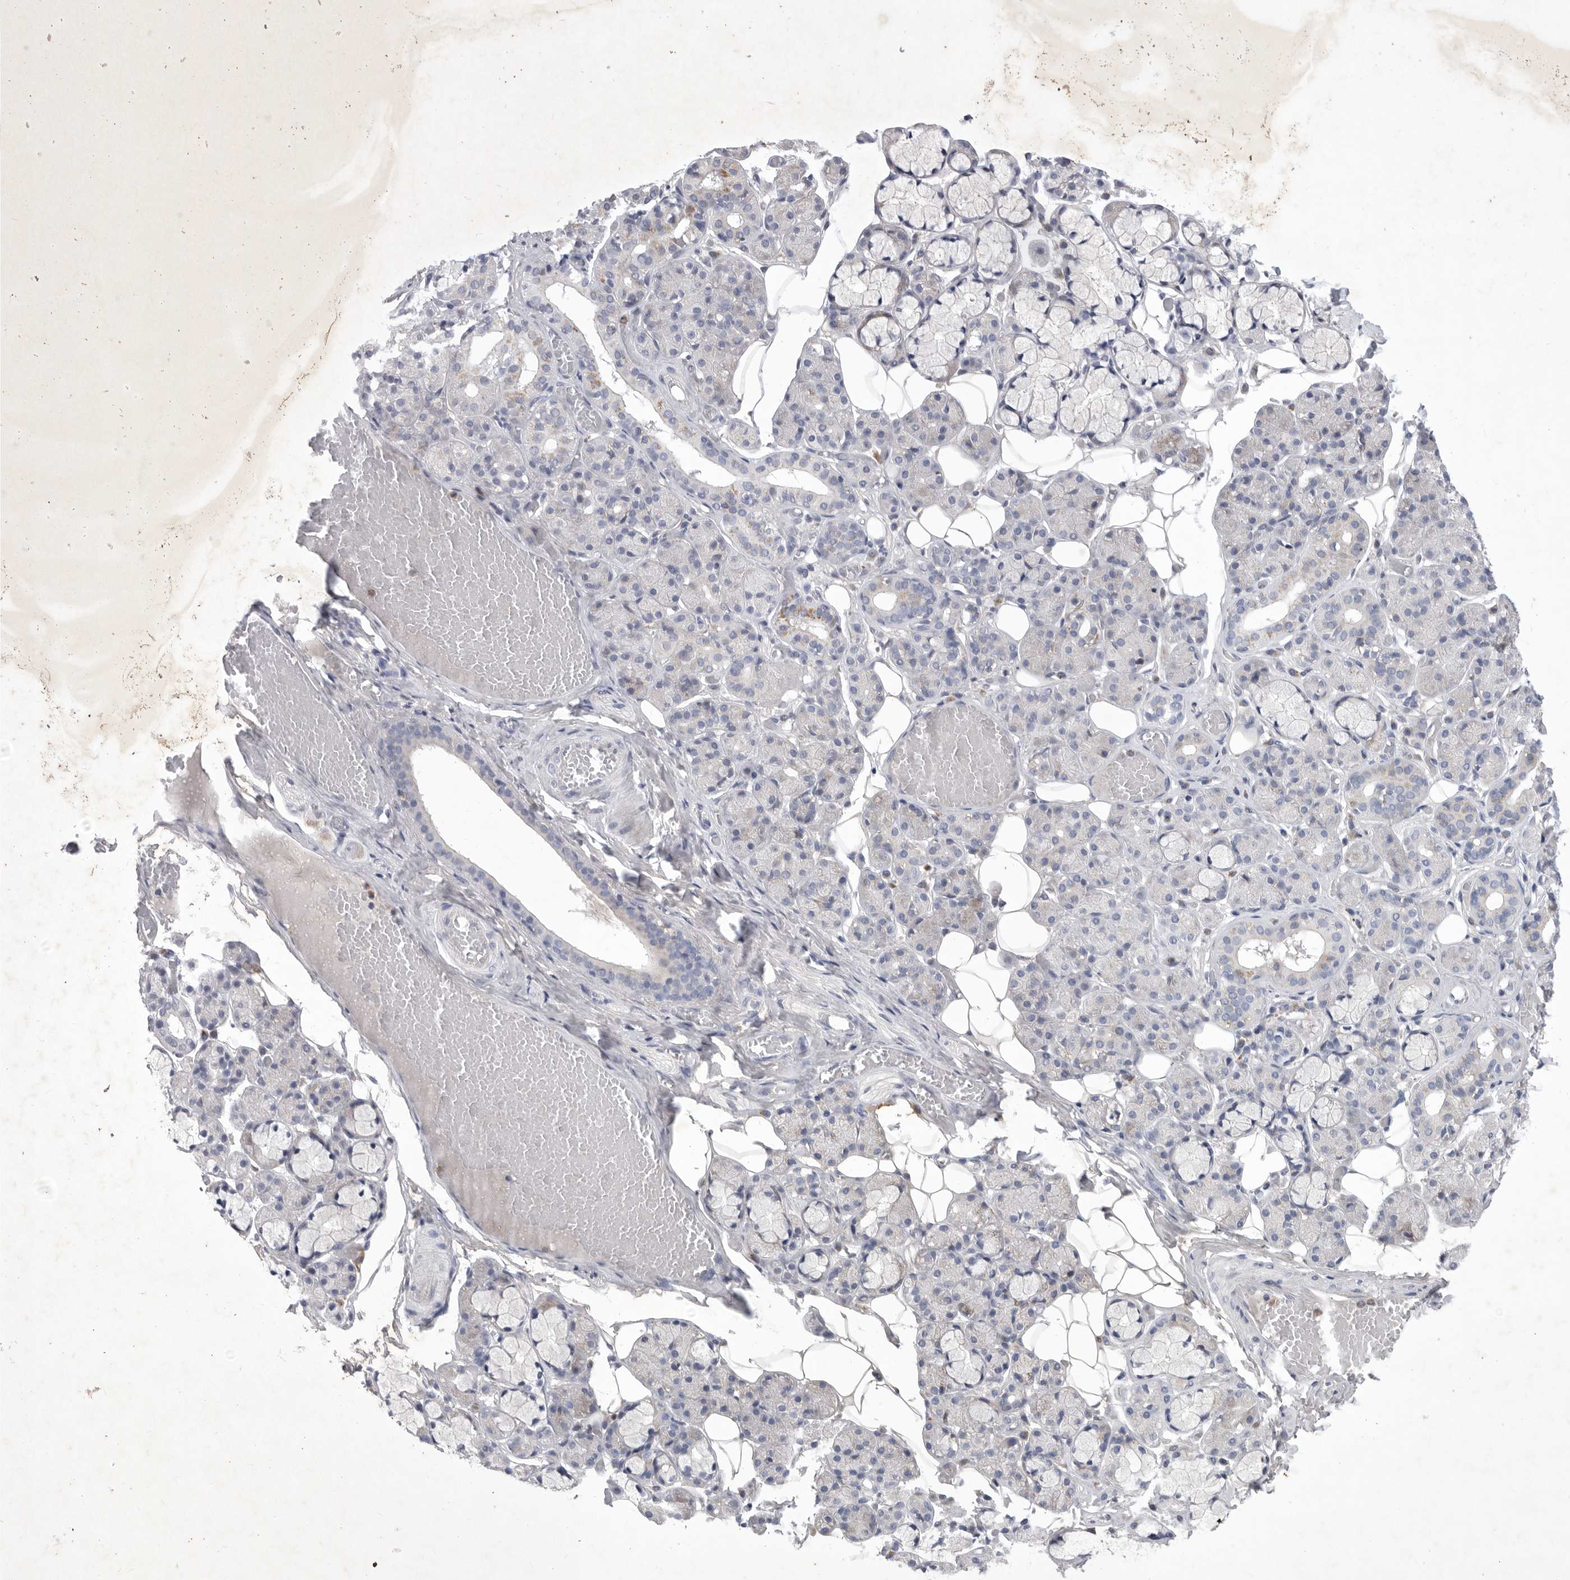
{"staining": {"intensity": "negative", "quantity": "none", "location": "none"}, "tissue": "salivary gland", "cell_type": "Glandular cells", "image_type": "normal", "snomed": [{"axis": "morphology", "description": "Normal tissue, NOS"}, {"axis": "topography", "description": "Salivary gland"}], "caption": "An image of human salivary gland is negative for staining in glandular cells. (Immunohistochemistry, brightfield microscopy, high magnification).", "gene": "SIGLEC10", "patient": {"sex": "male", "age": 63}}